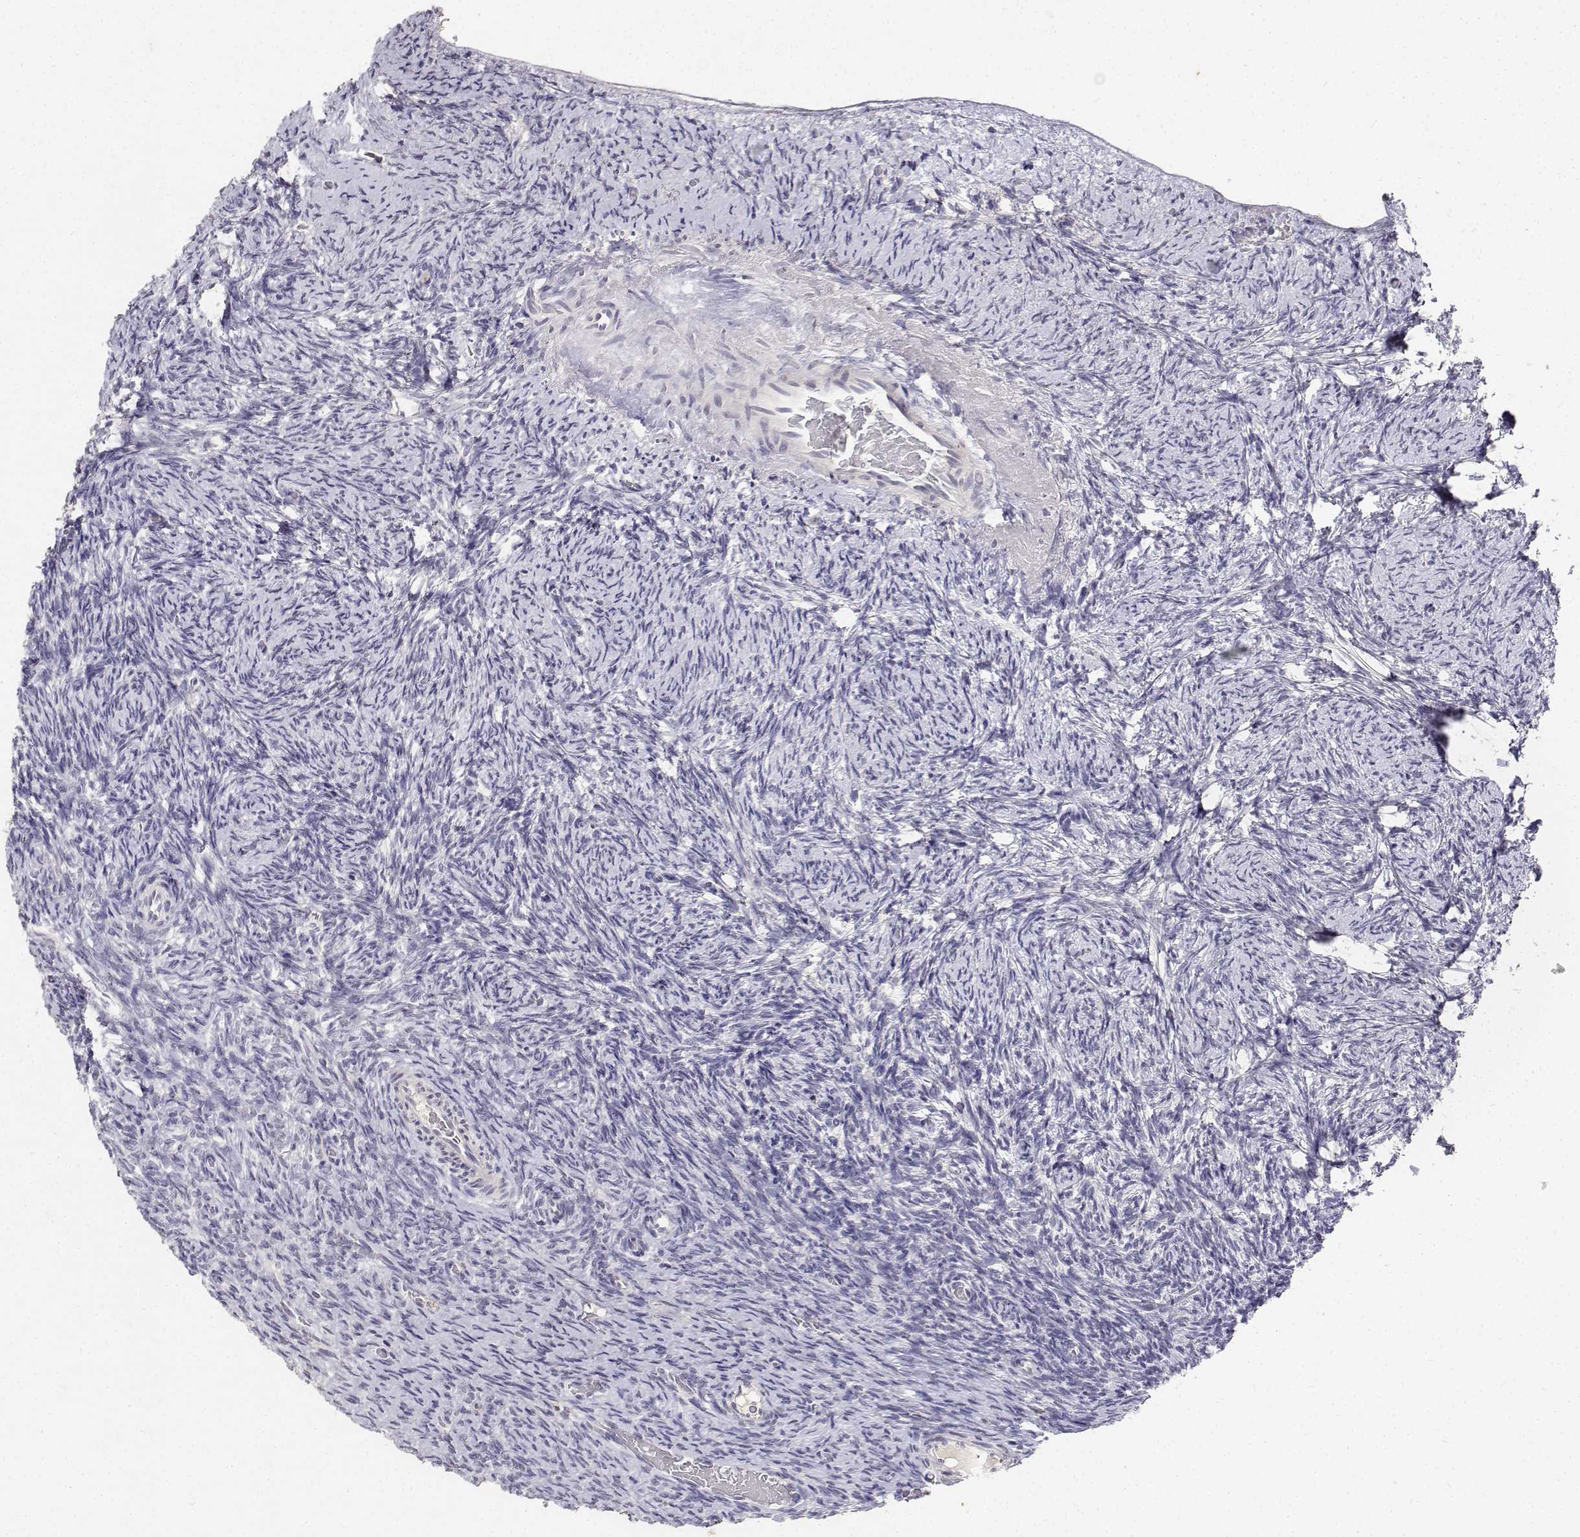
{"staining": {"intensity": "negative", "quantity": "none", "location": "none"}, "tissue": "ovary", "cell_type": "Ovarian stroma cells", "image_type": "normal", "snomed": [{"axis": "morphology", "description": "Normal tissue, NOS"}, {"axis": "topography", "description": "Ovary"}], "caption": "Ovarian stroma cells show no significant protein staining in benign ovary.", "gene": "PAEP", "patient": {"sex": "female", "age": 34}}